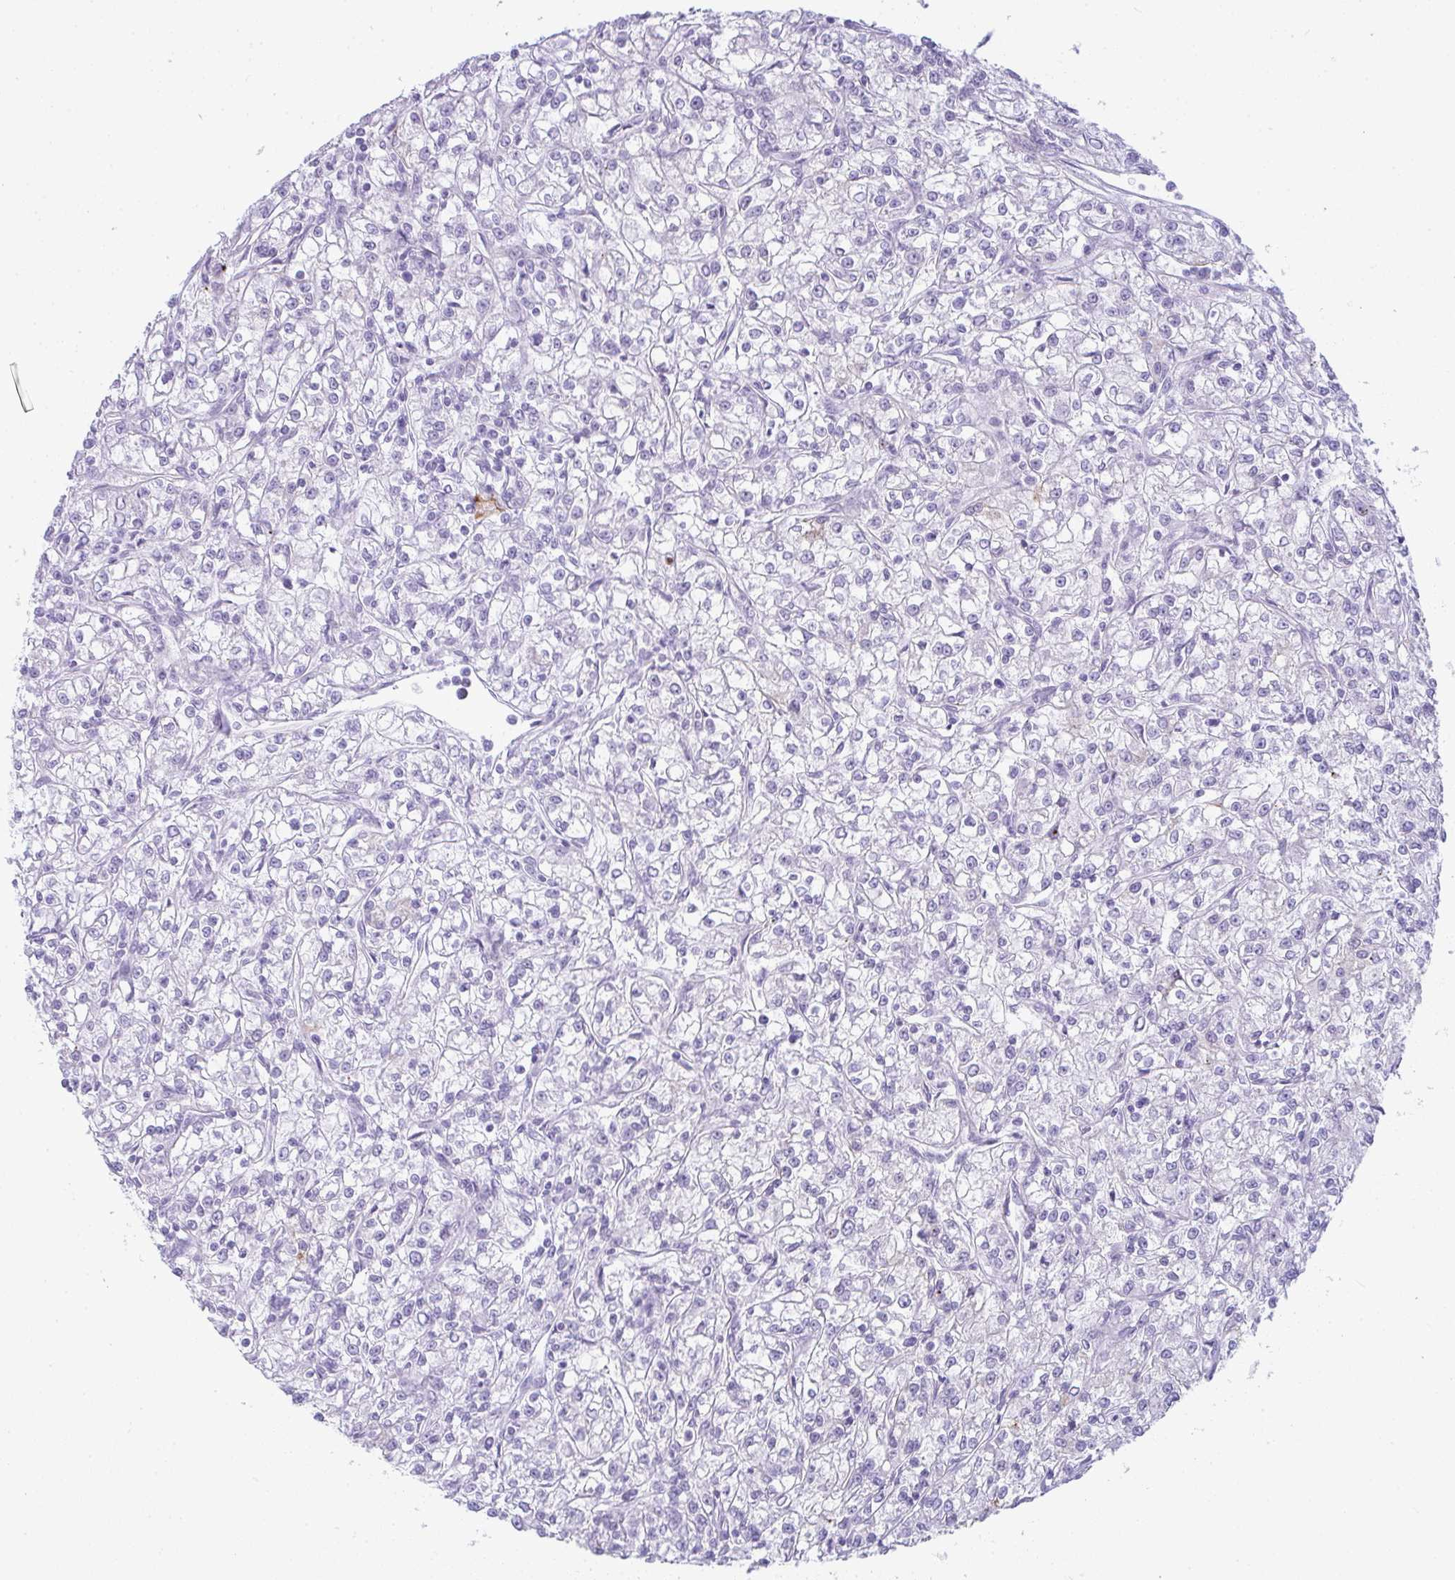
{"staining": {"intensity": "negative", "quantity": "none", "location": "none"}, "tissue": "renal cancer", "cell_type": "Tumor cells", "image_type": "cancer", "snomed": [{"axis": "morphology", "description": "Adenocarcinoma, NOS"}, {"axis": "topography", "description": "Kidney"}], "caption": "Renal cancer was stained to show a protein in brown. There is no significant expression in tumor cells.", "gene": "RASL10A", "patient": {"sex": "female", "age": 59}}